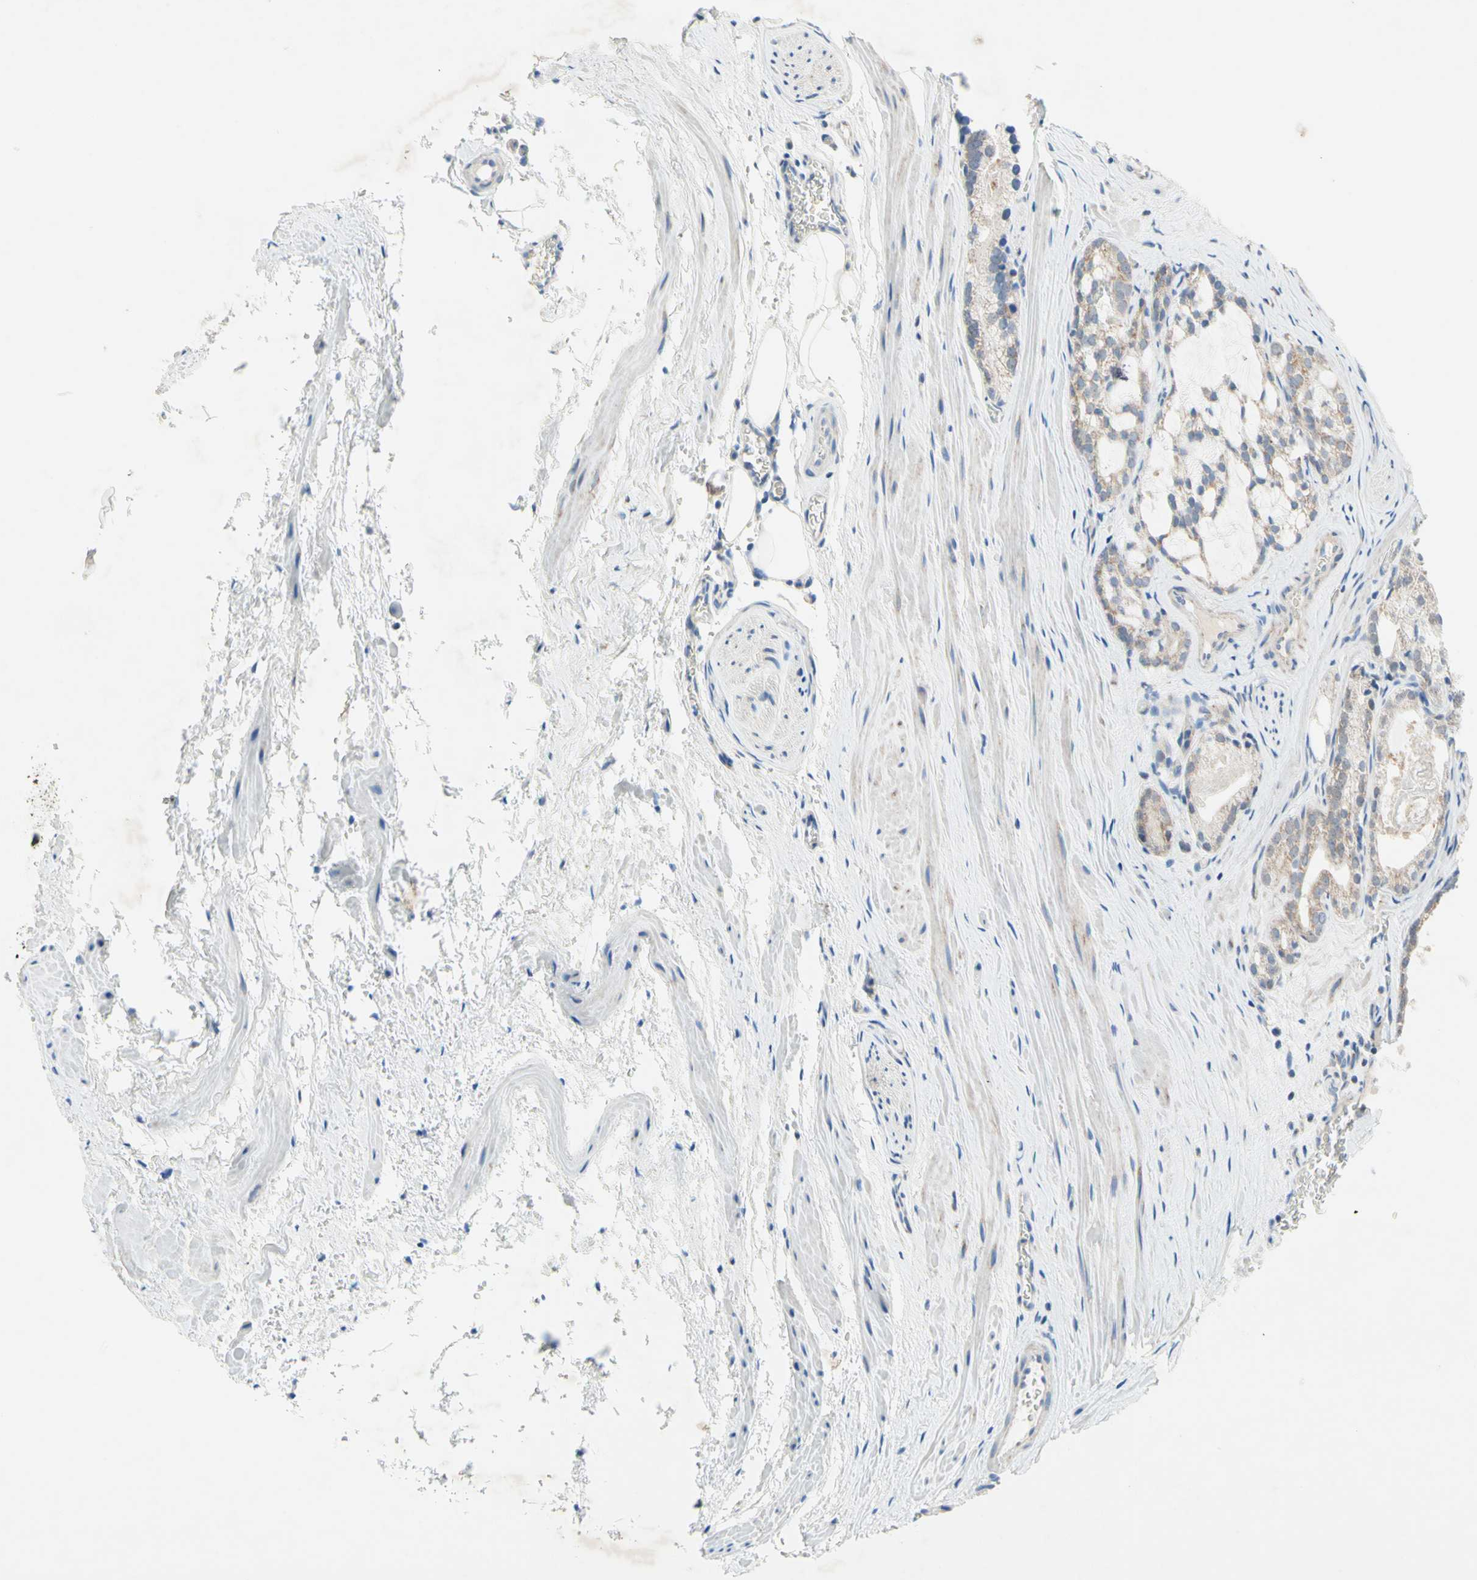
{"staining": {"intensity": "weak", "quantity": ">75%", "location": "cytoplasmic/membranous"}, "tissue": "prostate cancer", "cell_type": "Tumor cells", "image_type": "cancer", "snomed": [{"axis": "morphology", "description": "Adenocarcinoma, Low grade"}, {"axis": "topography", "description": "Prostate"}], "caption": "Prostate cancer (low-grade adenocarcinoma) was stained to show a protein in brown. There is low levels of weak cytoplasmic/membranous expression in about >75% of tumor cells.", "gene": "MFF", "patient": {"sex": "male", "age": 59}}